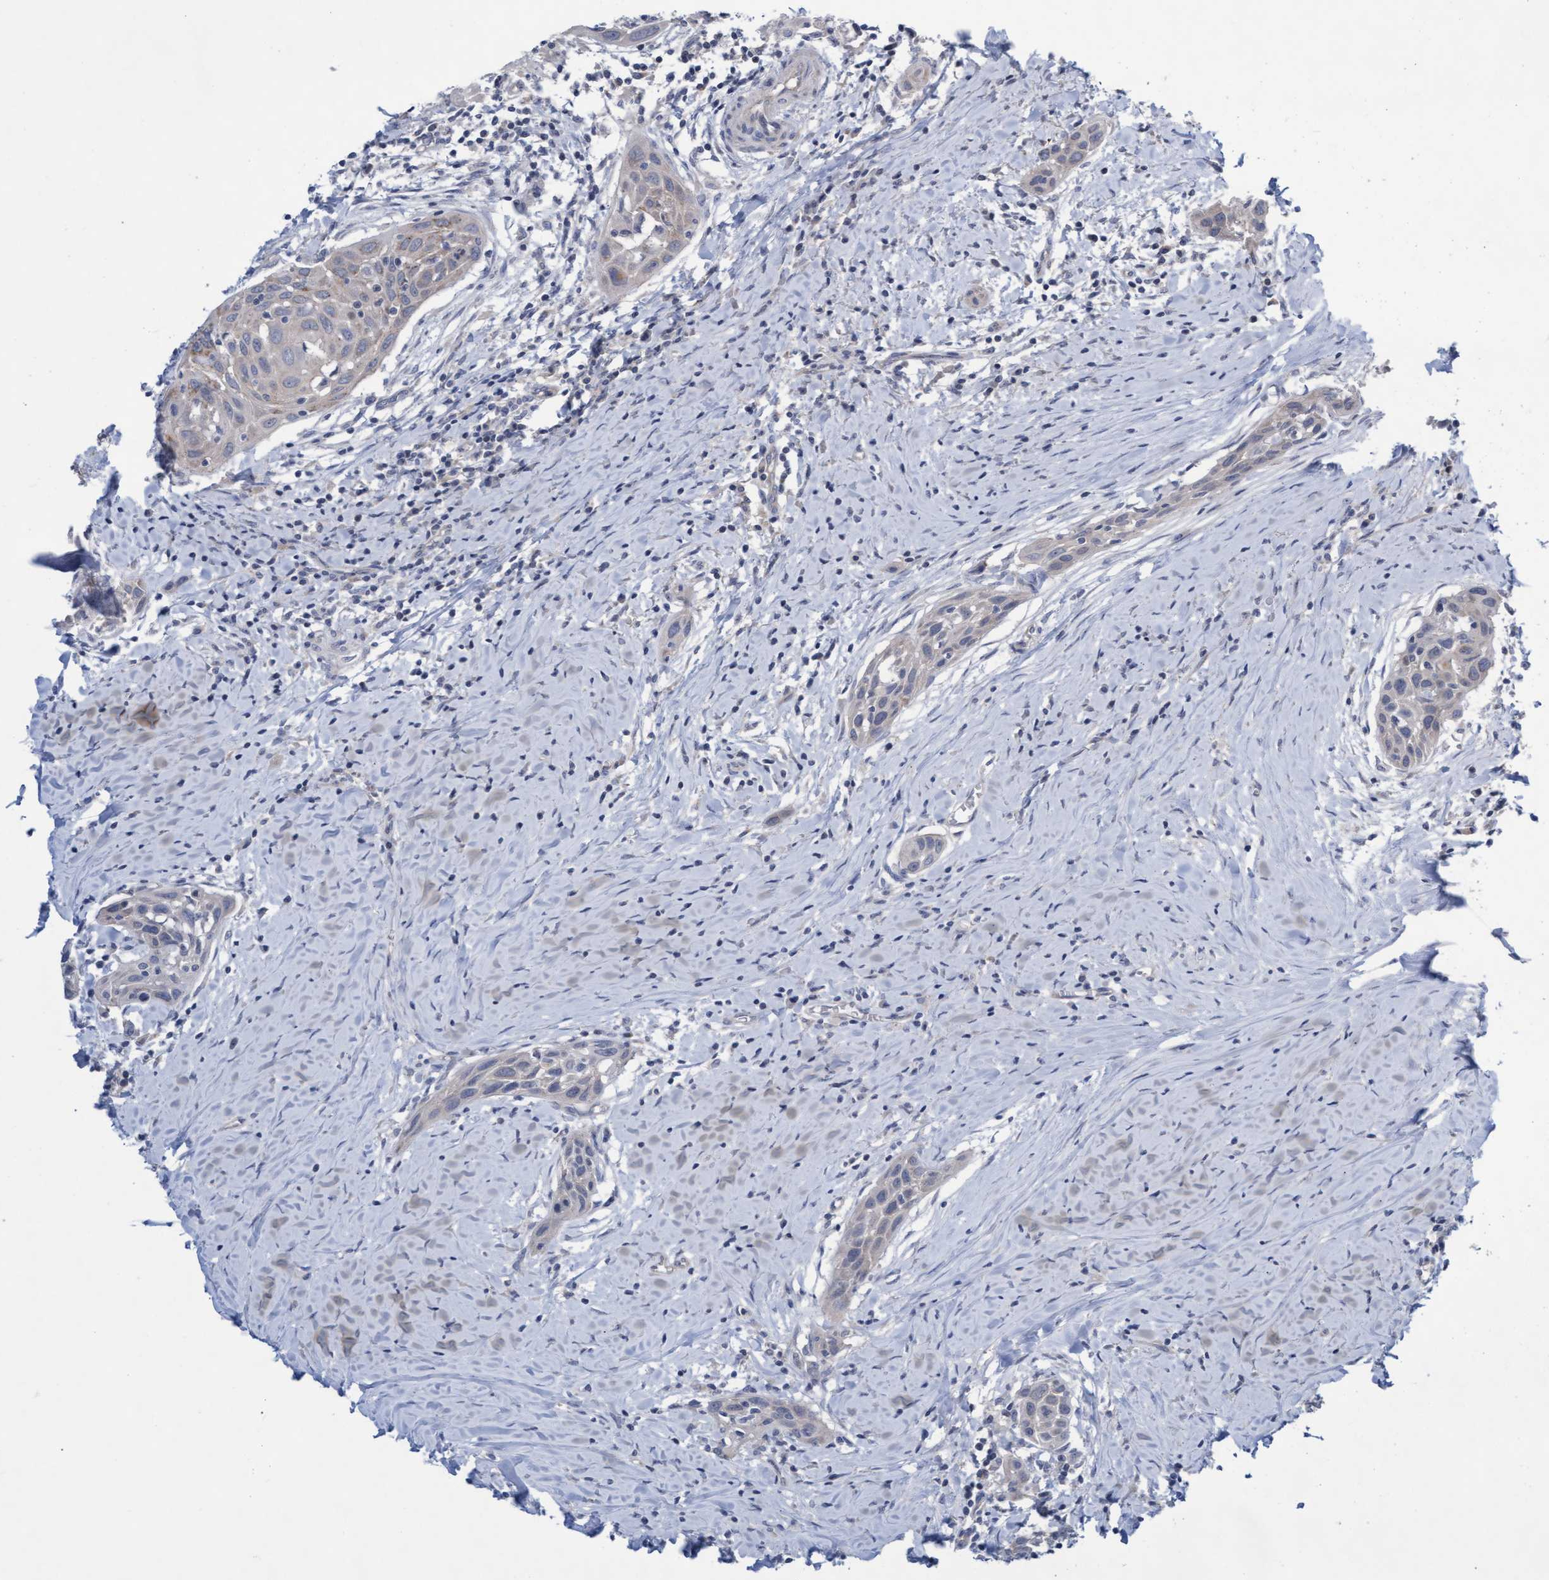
{"staining": {"intensity": "negative", "quantity": "none", "location": "none"}, "tissue": "head and neck cancer", "cell_type": "Tumor cells", "image_type": "cancer", "snomed": [{"axis": "morphology", "description": "Squamous cell carcinoma, NOS"}, {"axis": "topography", "description": "Oral tissue"}, {"axis": "topography", "description": "Head-Neck"}], "caption": "There is no significant expression in tumor cells of squamous cell carcinoma (head and neck).", "gene": "ABCF2", "patient": {"sex": "female", "age": 50}}